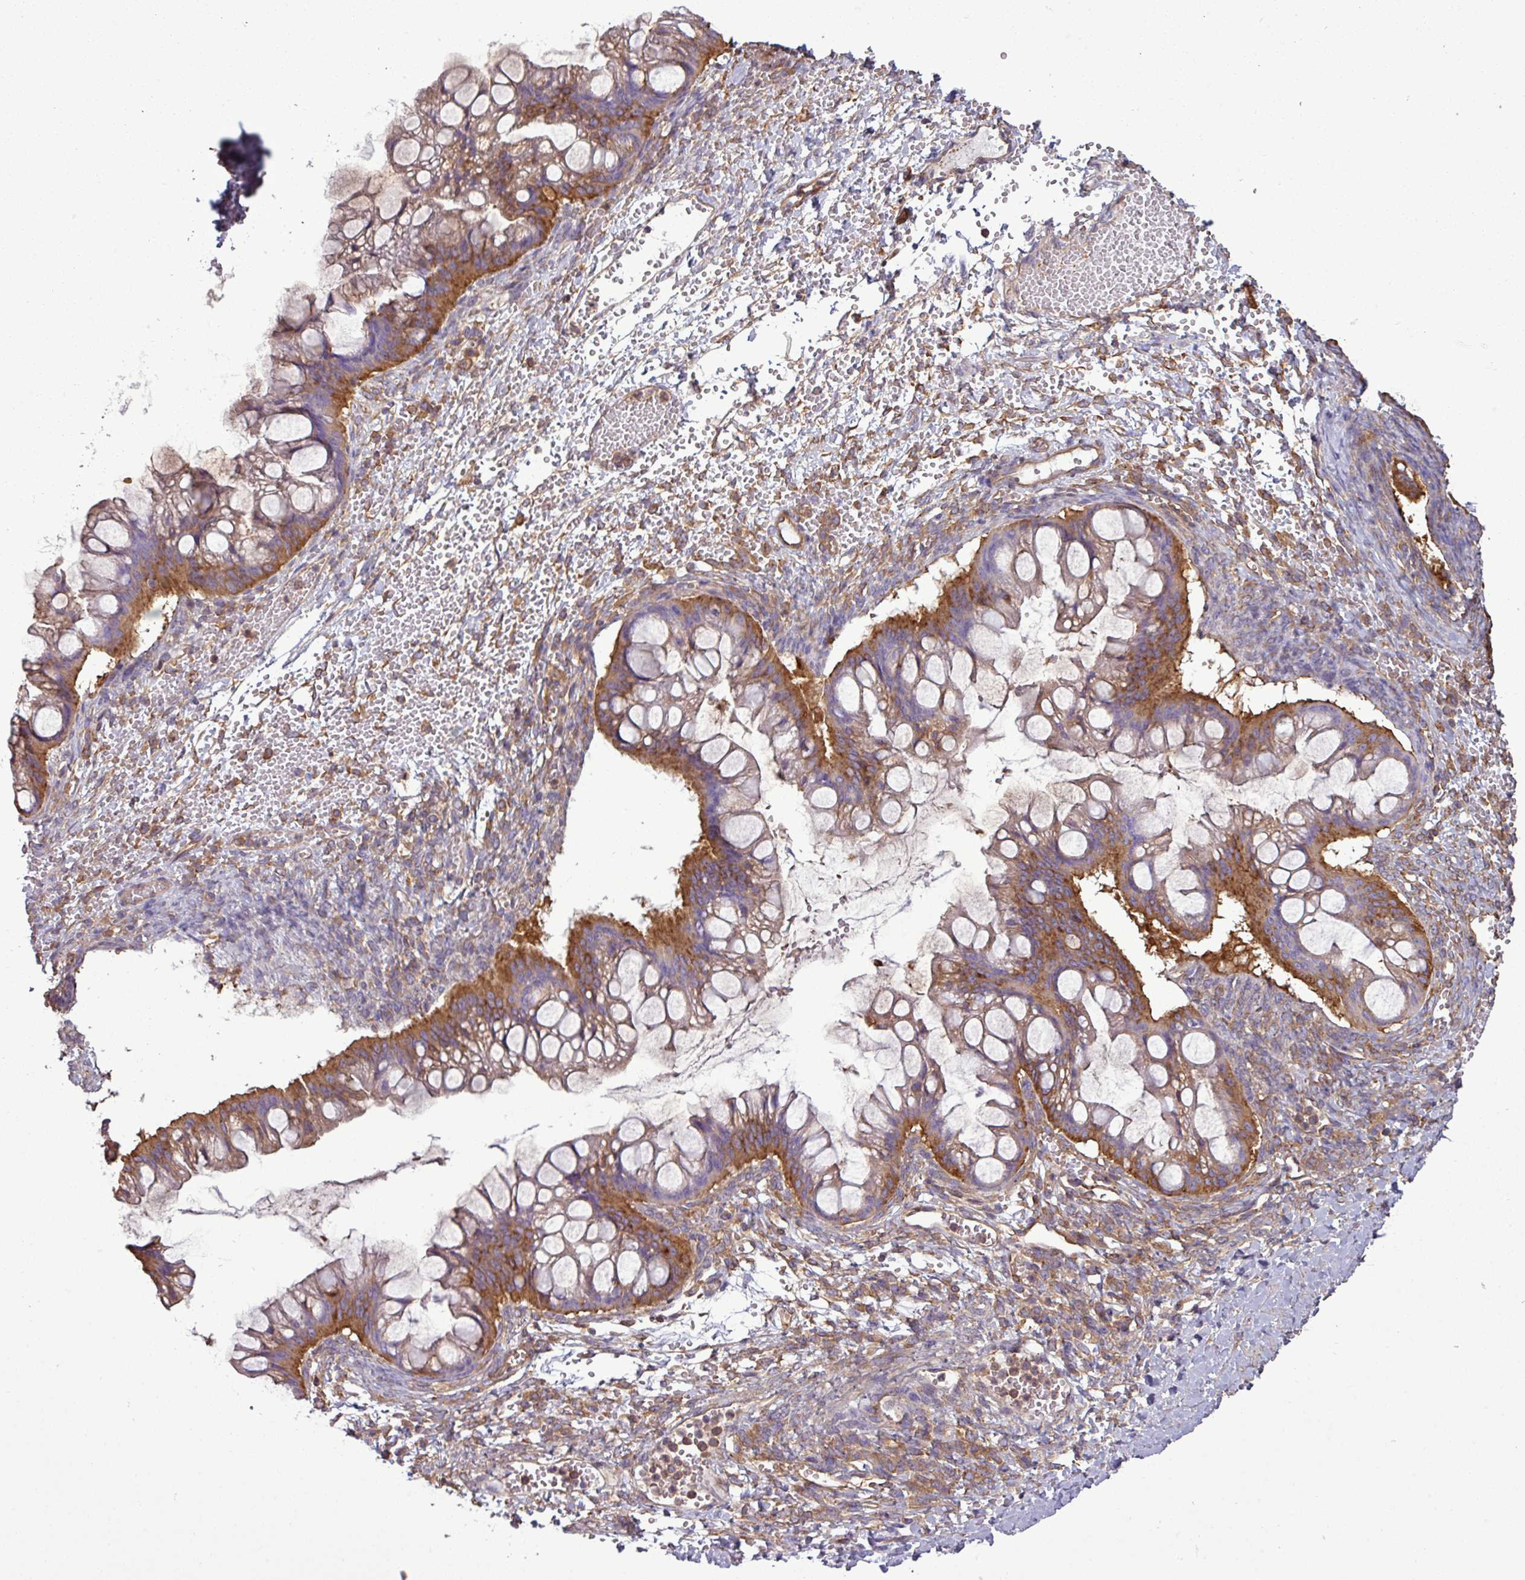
{"staining": {"intensity": "moderate", "quantity": ">75%", "location": "cytoplasmic/membranous"}, "tissue": "ovarian cancer", "cell_type": "Tumor cells", "image_type": "cancer", "snomed": [{"axis": "morphology", "description": "Cystadenocarcinoma, mucinous, NOS"}, {"axis": "topography", "description": "Ovary"}], "caption": "Tumor cells show medium levels of moderate cytoplasmic/membranous staining in about >75% of cells in ovarian cancer.", "gene": "PACSIN2", "patient": {"sex": "female", "age": 73}}